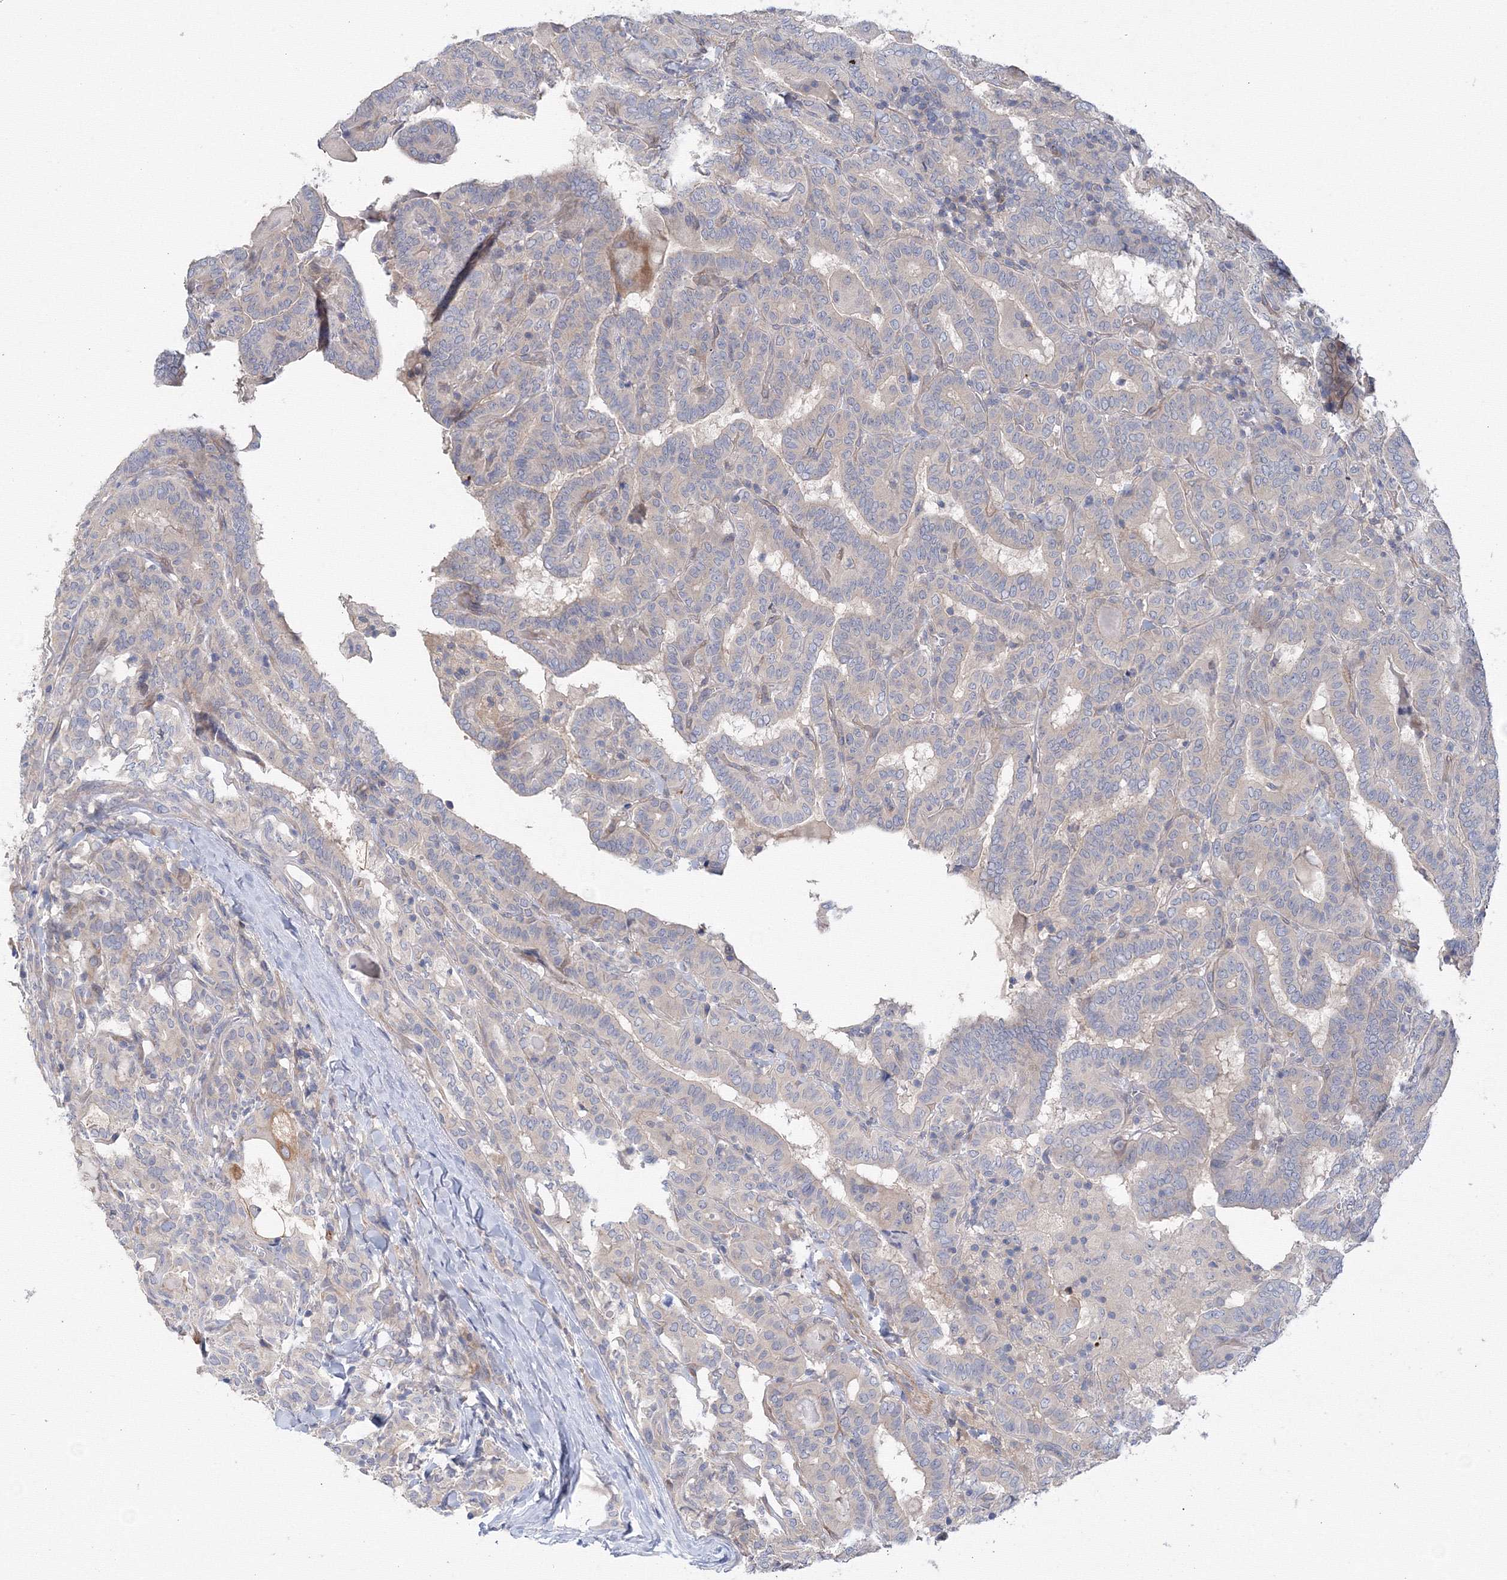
{"staining": {"intensity": "negative", "quantity": "none", "location": "none"}, "tissue": "thyroid cancer", "cell_type": "Tumor cells", "image_type": "cancer", "snomed": [{"axis": "morphology", "description": "Papillary adenocarcinoma, NOS"}, {"axis": "topography", "description": "Thyroid gland"}], "caption": "Tumor cells are negative for protein expression in human thyroid papillary adenocarcinoma.", "gene": "DIS3L2", "patient": {"sex": "female", "age": 72}}